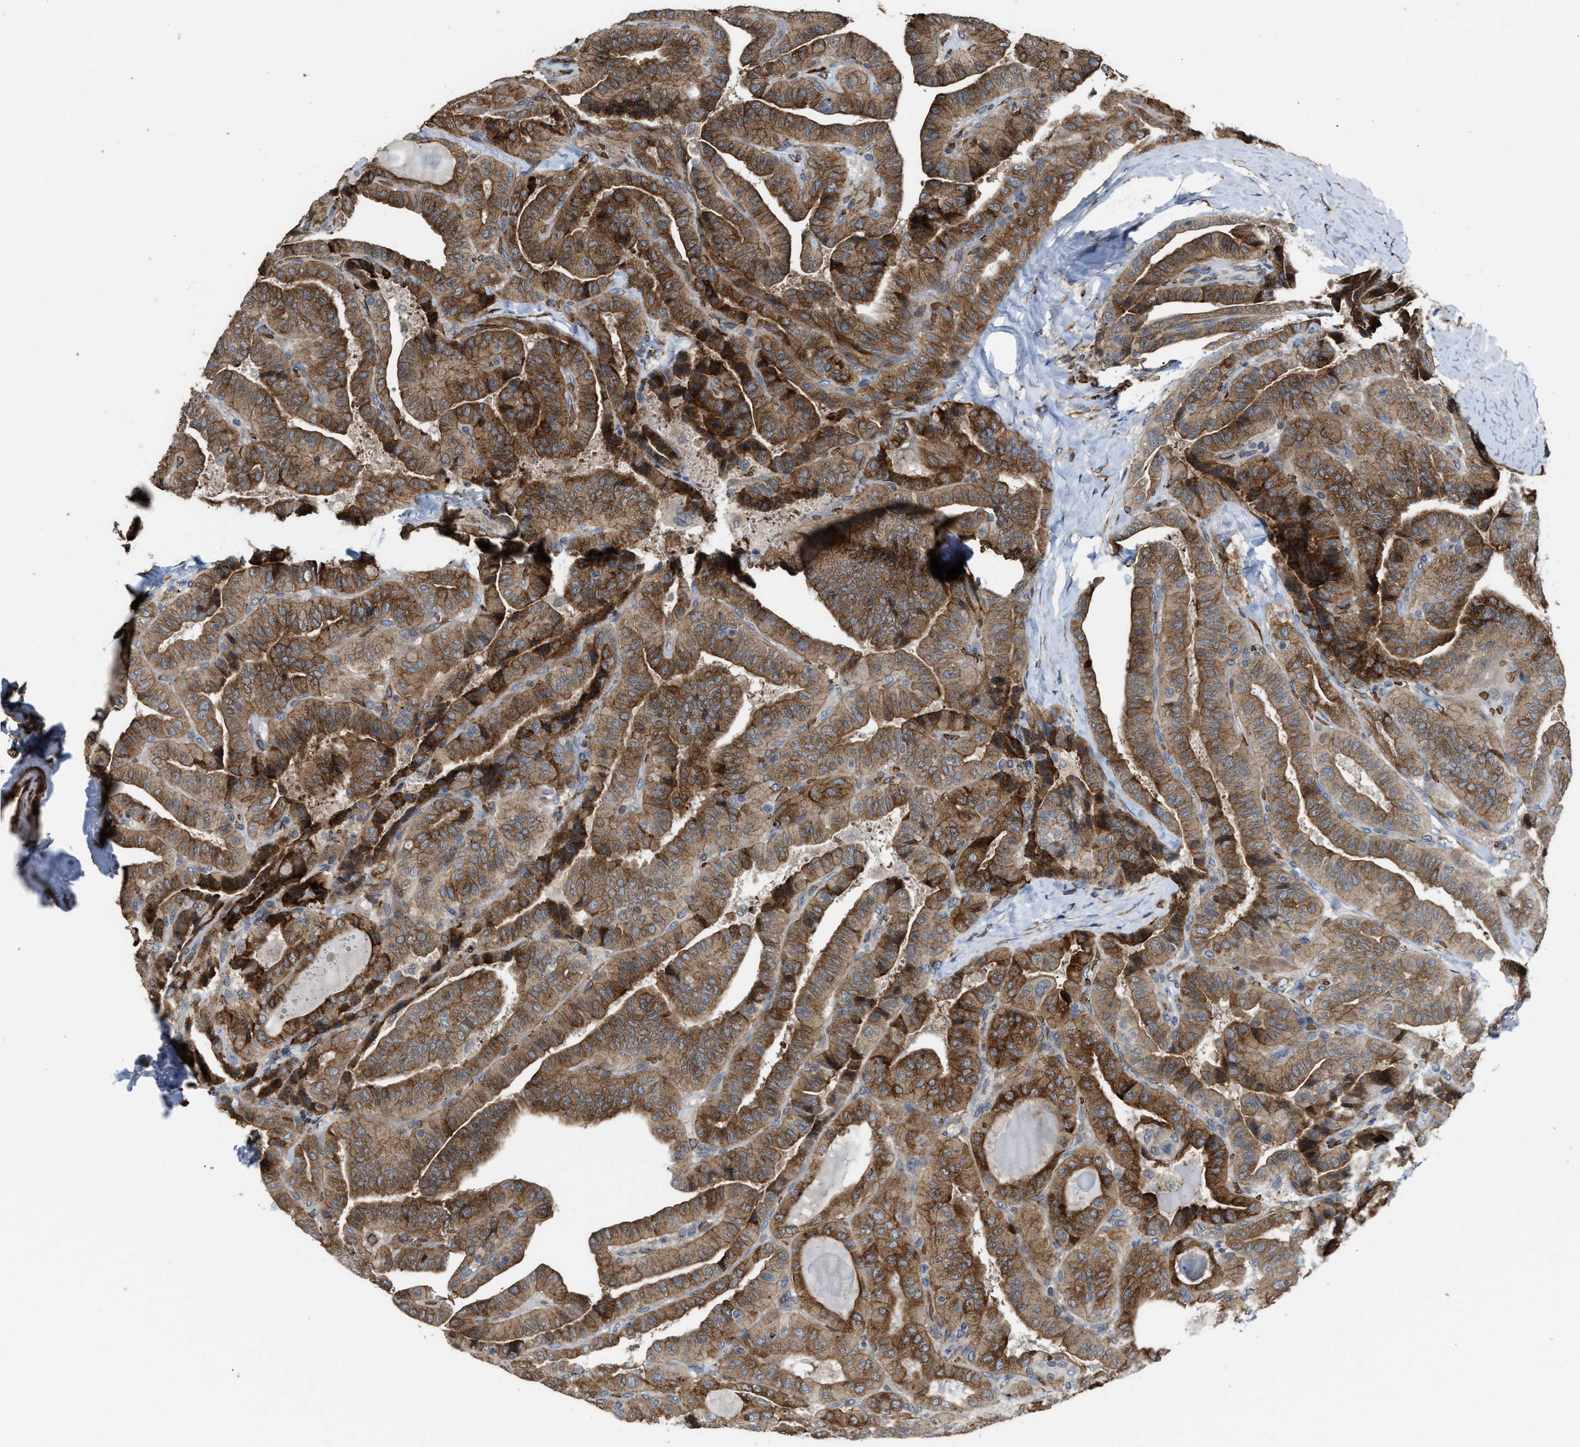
{"staining": {"intensity": "strong", "quantity": ">75%", "location": "cytoplasmic/membranous"}, "tissue": "thyroid cancer", "cell_type": "Tumor cells", "image_type": "cancer", "snomed": [{"axis": "morphology", "description": "Papillary adenocarcinoma, NOS"}, {"axis": "topography", "description": "Thyroid gland"}], "caption": "Tumor cells show high levels of strong cytoplasmic/membranous expression in about >75% of cells in human thyroid cancer.", "gene": "SELENOM", "patient": {"sex": "male", "age": 77}}